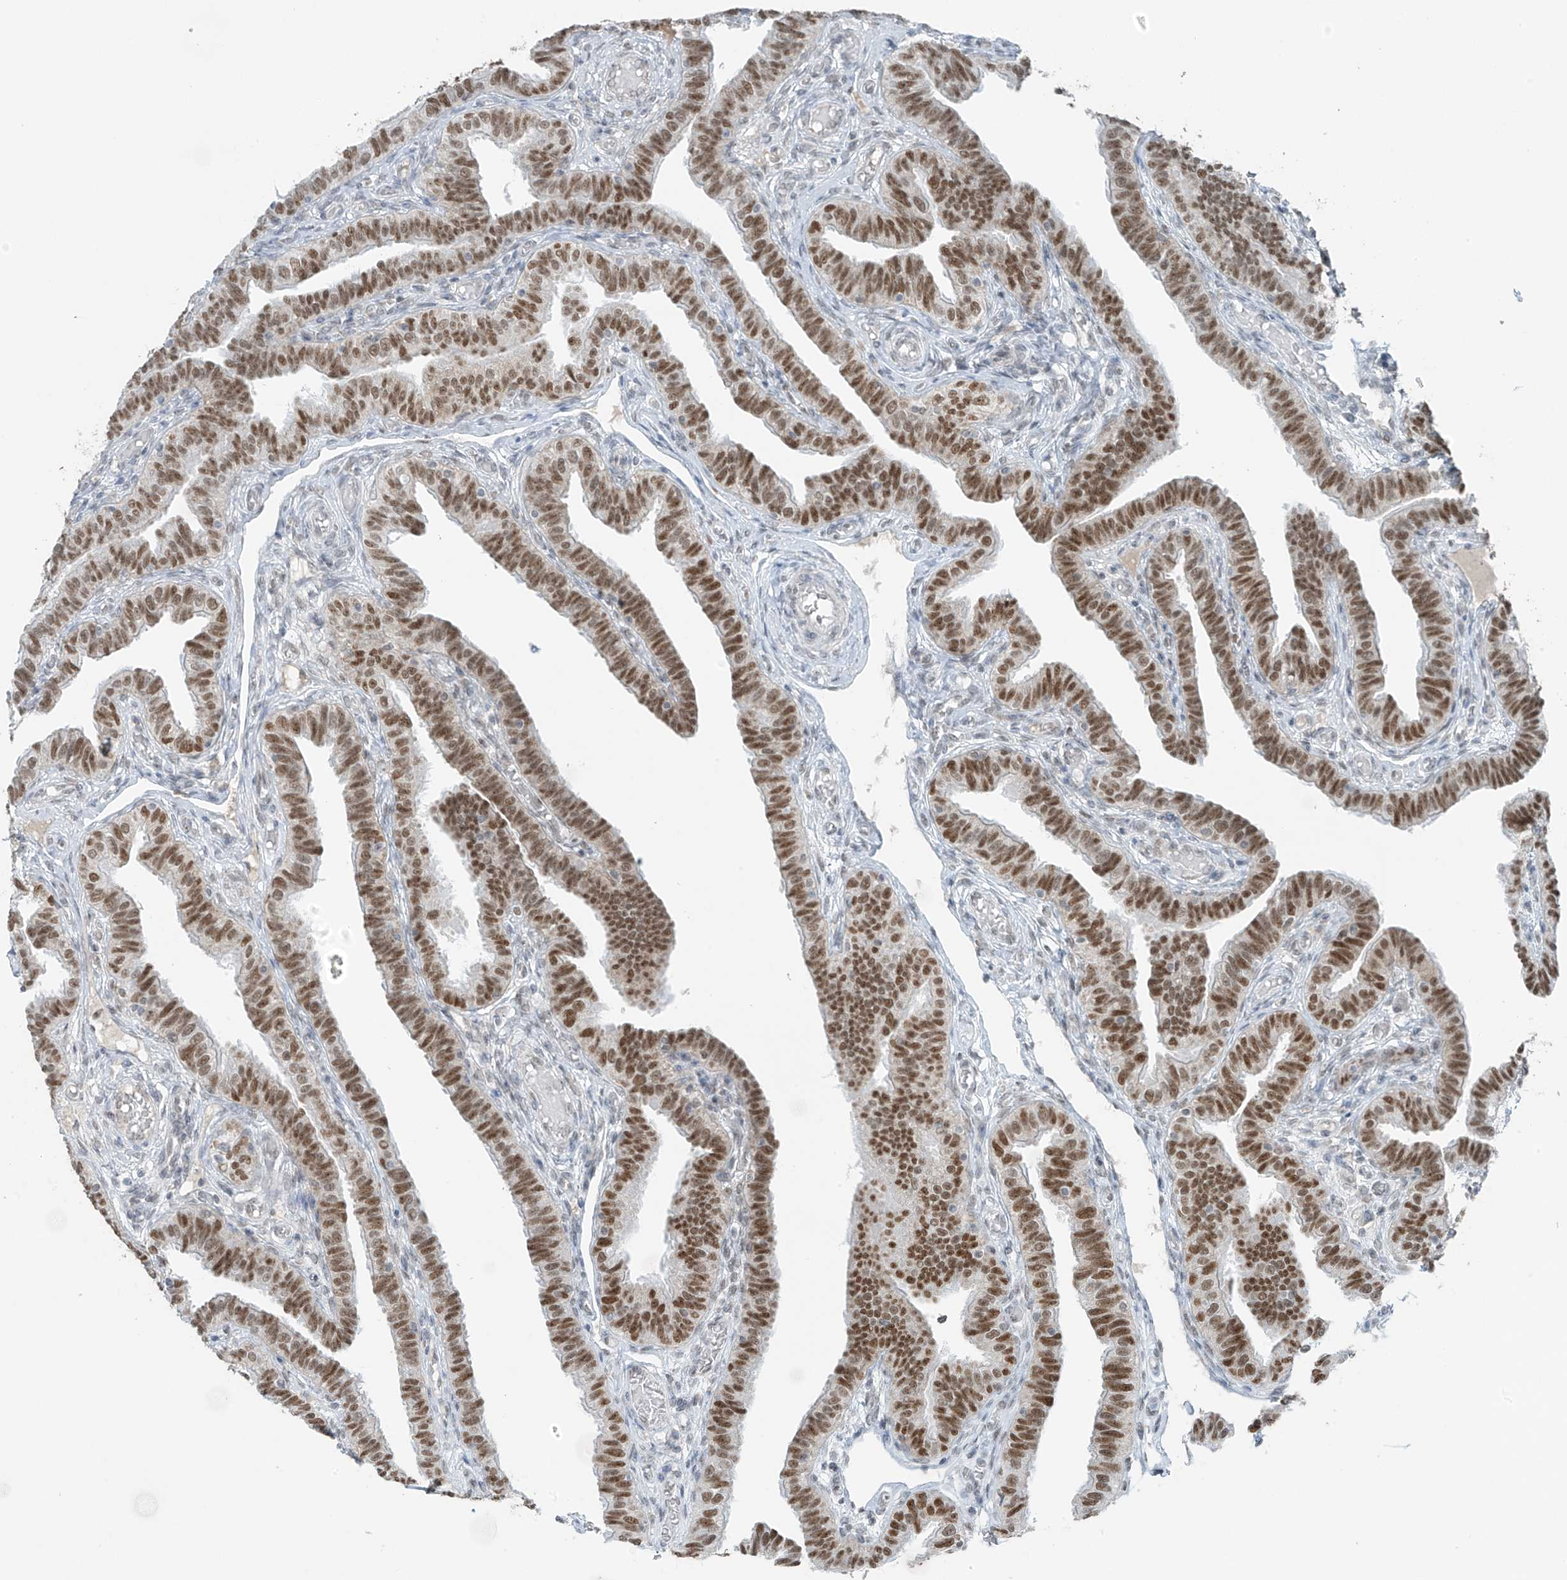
{"staining": {"intensity": "strong", "quantity": ">75%", "location": "nuclear"}, "tissue": "fallopian tube", "cell_type": "Glandular cells", "image_type": "normal", "snomed": [{"axis": "morphology", "description": "Normal tissue, NOS"}, {"axis": "topography", "description": "Fallopian tube"}], "caption": "Fallopian tube was stained to show a protein in brown. There is high levels of strong nuclear expression in about >75% of glandular cells. (brown staining indicates protein expression, while blue staining denotes nuclei).", "gene": "WRNIP1", "patient": {"sex": "female", "age": 39}}